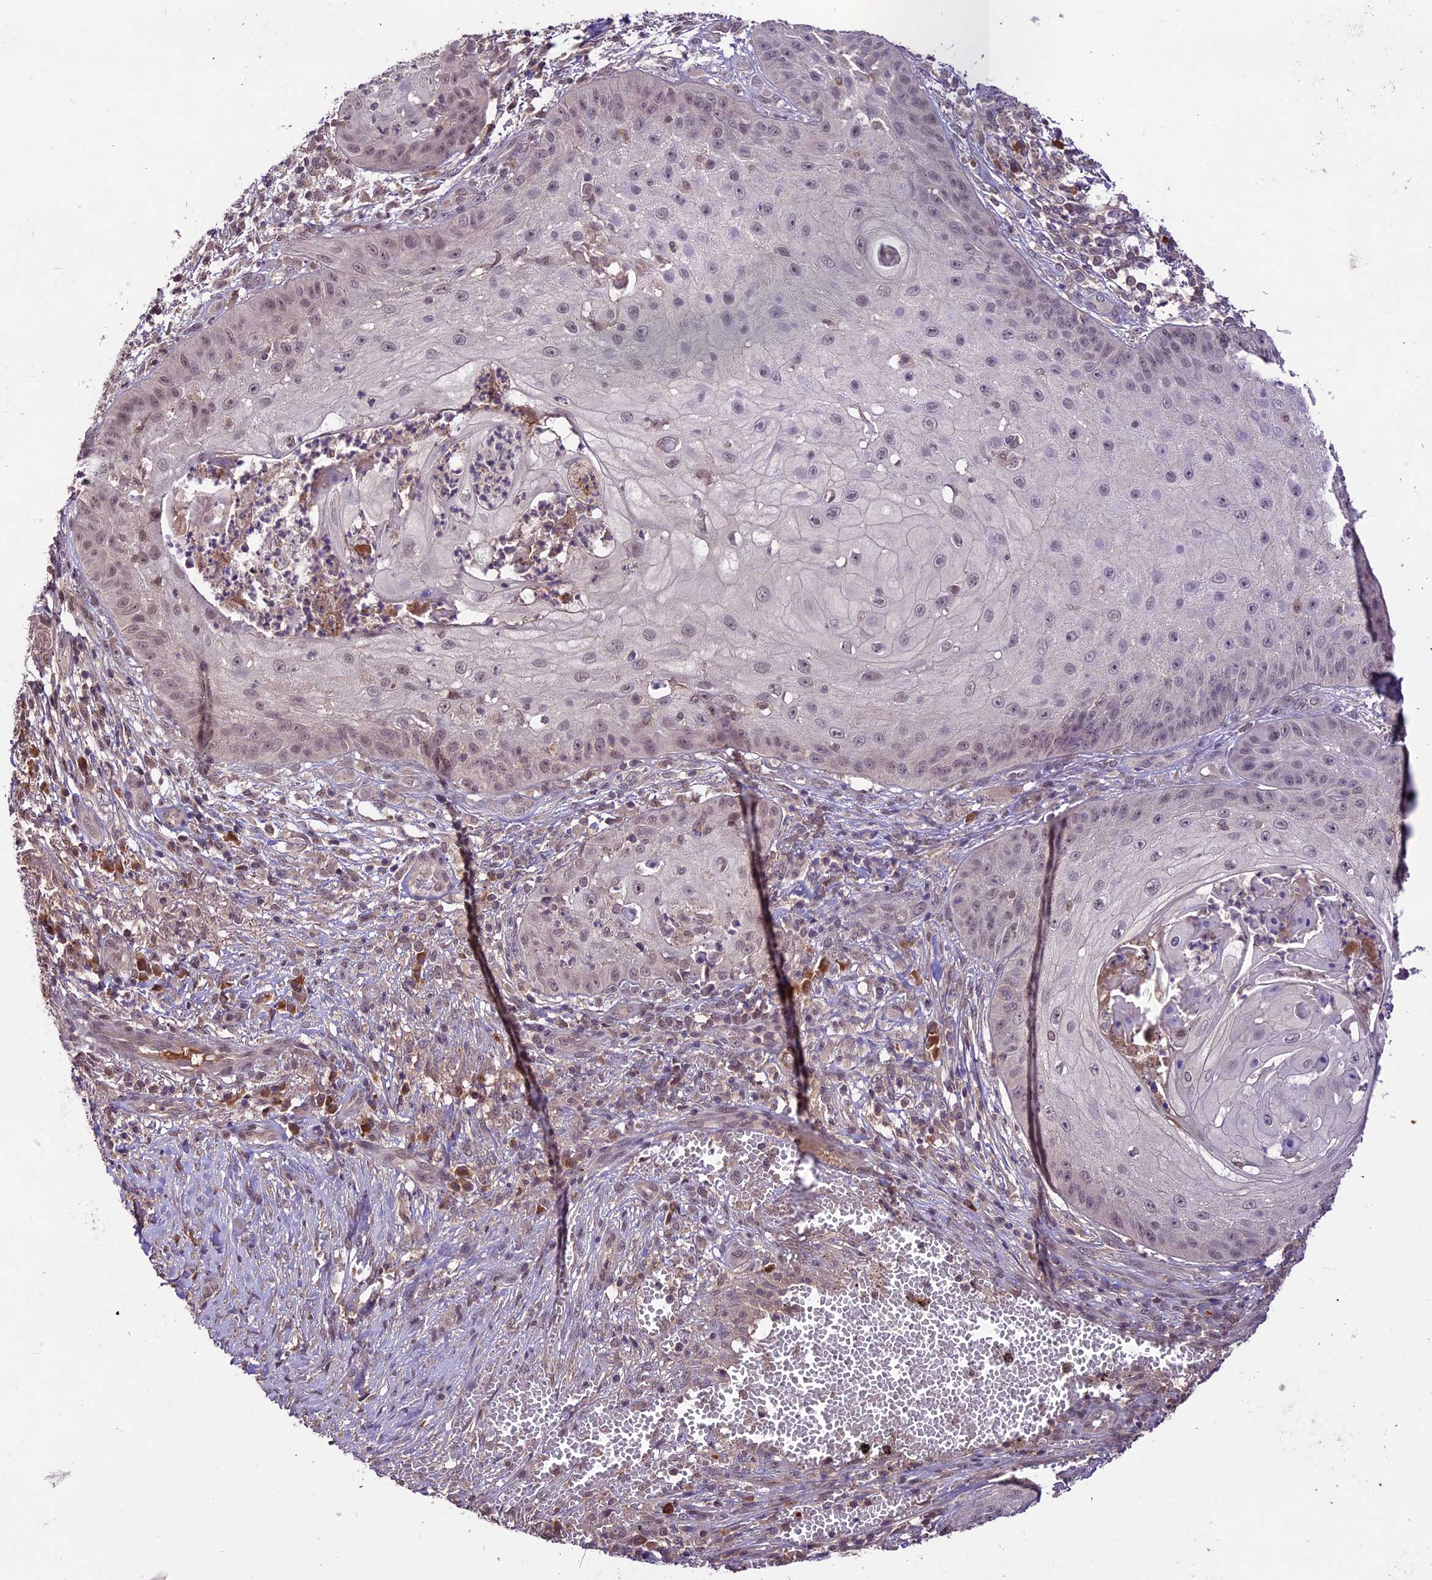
{"staining": {"intensity": "weak", "quantity": "25%-75%", "location": "nuclear"}, "tissue": "skin cancer", "cell_type": "Tumor cells", "image_type": "cancer", "snomed": [{"axis": "morphology", "description": "Squamous cell carcinoma, NOS"}, {"axis": "topography", "description": "Skin"}], "caption": "Approximately 25%-75% of tumor cells in skin squamous cell carcinoma reveal weak nuclear protein staining as visualized by brown immunohistochemical staining.", "gene": "ATP10A", "patient": {"sex": "male", "age": 70}}